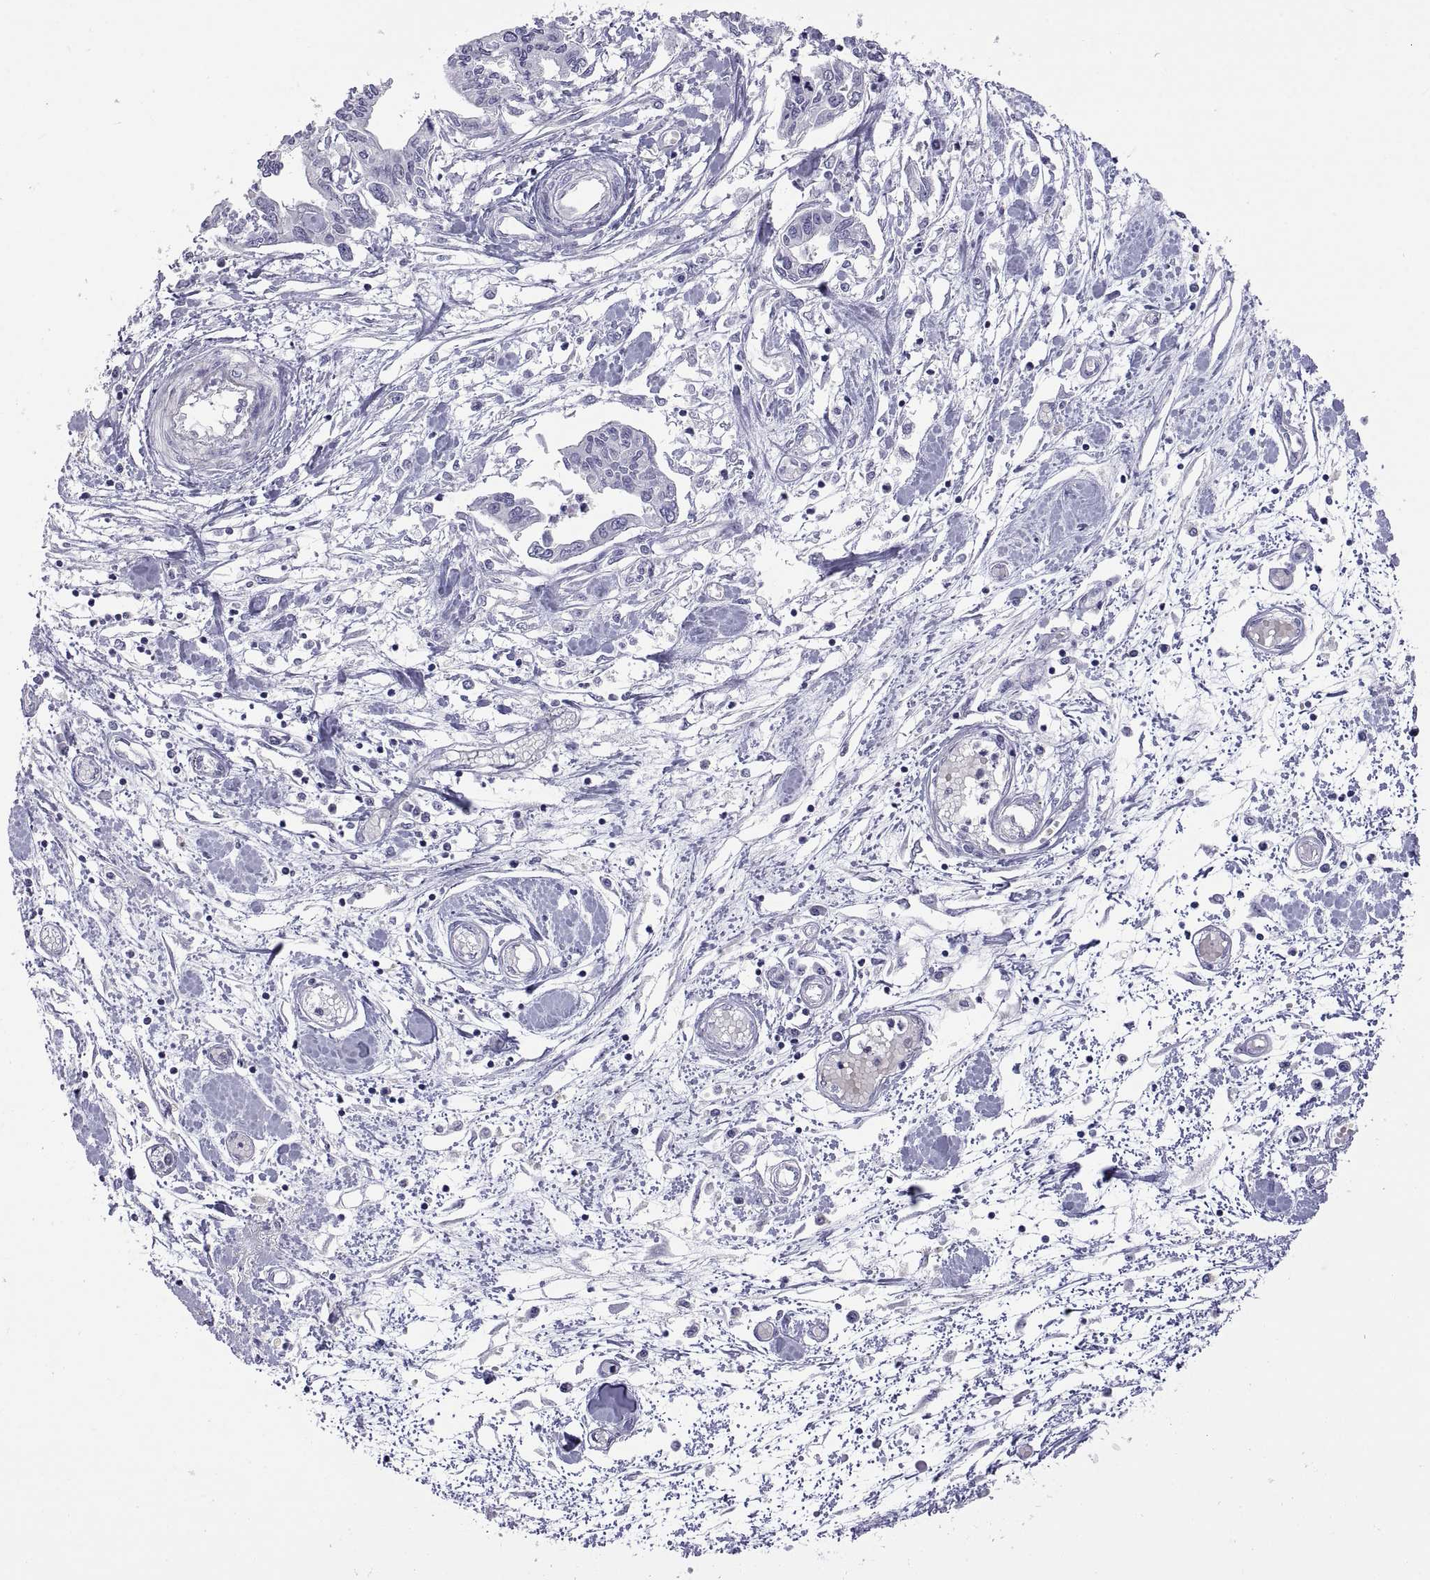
{"staining": {"intensity": "negative", "quantity": "none", "location": "none"}, "tissue": "pancreatic cancer", "cell_type": "Tumor cells", "image_type": "cancer", "snomed": [{"axis": "morphology", "description": "Adenocarcinoma, NOS"}, {"axis": "topography", "description": "Pancreas"}], "caption": "This is an immunohistochemistry photomicrograph of pancreatic cancer (adenocarcinoma). There is no staining in tumor cells.", "gene": "VSX2", "patient": {"sex": "male", "age": 60}}